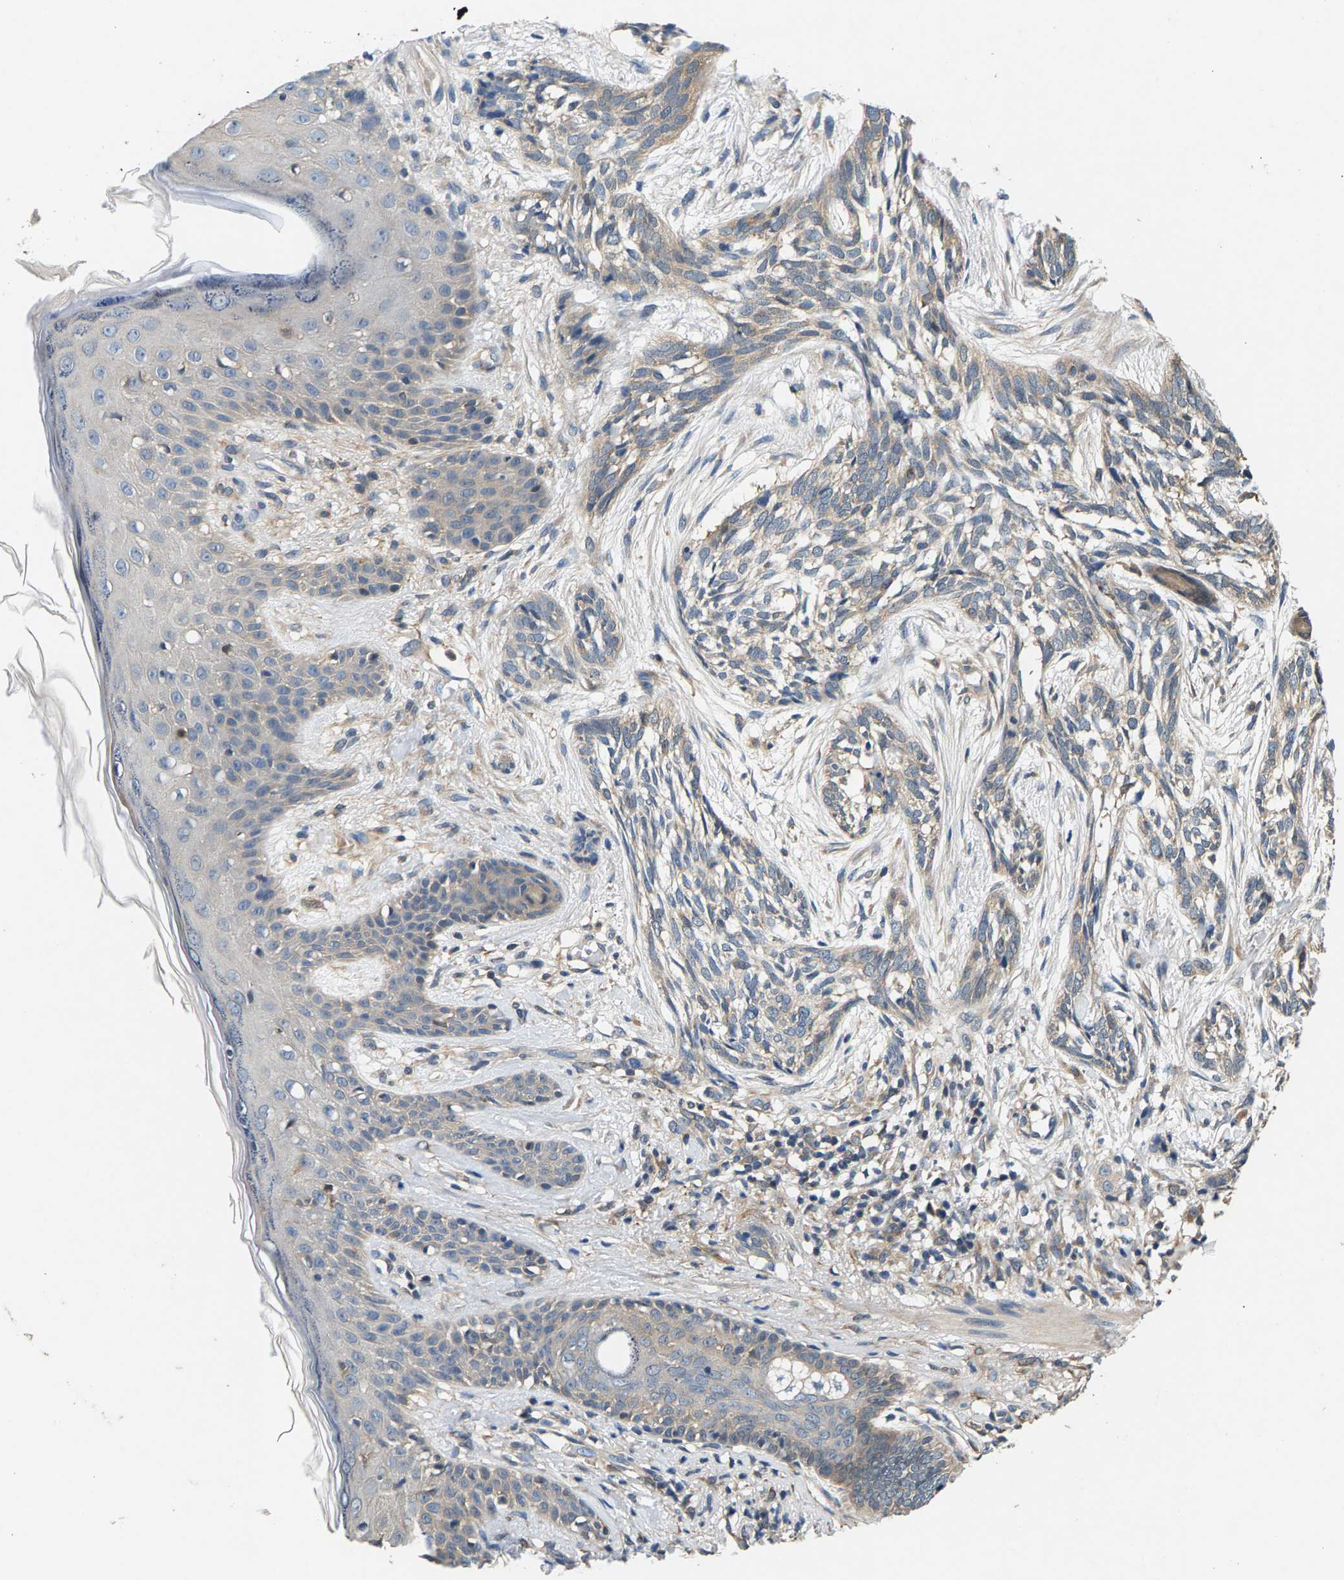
{"staining": {"intensity": "weak", "quantity": "<25%", "location": "cytoplasmic/membranous"}, "tissue": "skin cancer", "cell_type": "Tumor cells", "image_type": "cancer", "snomed": [{"axis": "morphology", "description": "Basal cell carcinoma"}, {"axis": "topography", "description": "Skin"}], "caption": "Immunohistochemistry (IHC) of skin cancer (basal cell carcinoma) reveals no expression in tumor cells.", "gene": "NT5C", "patient": {"sex": "female", "age": 88}}